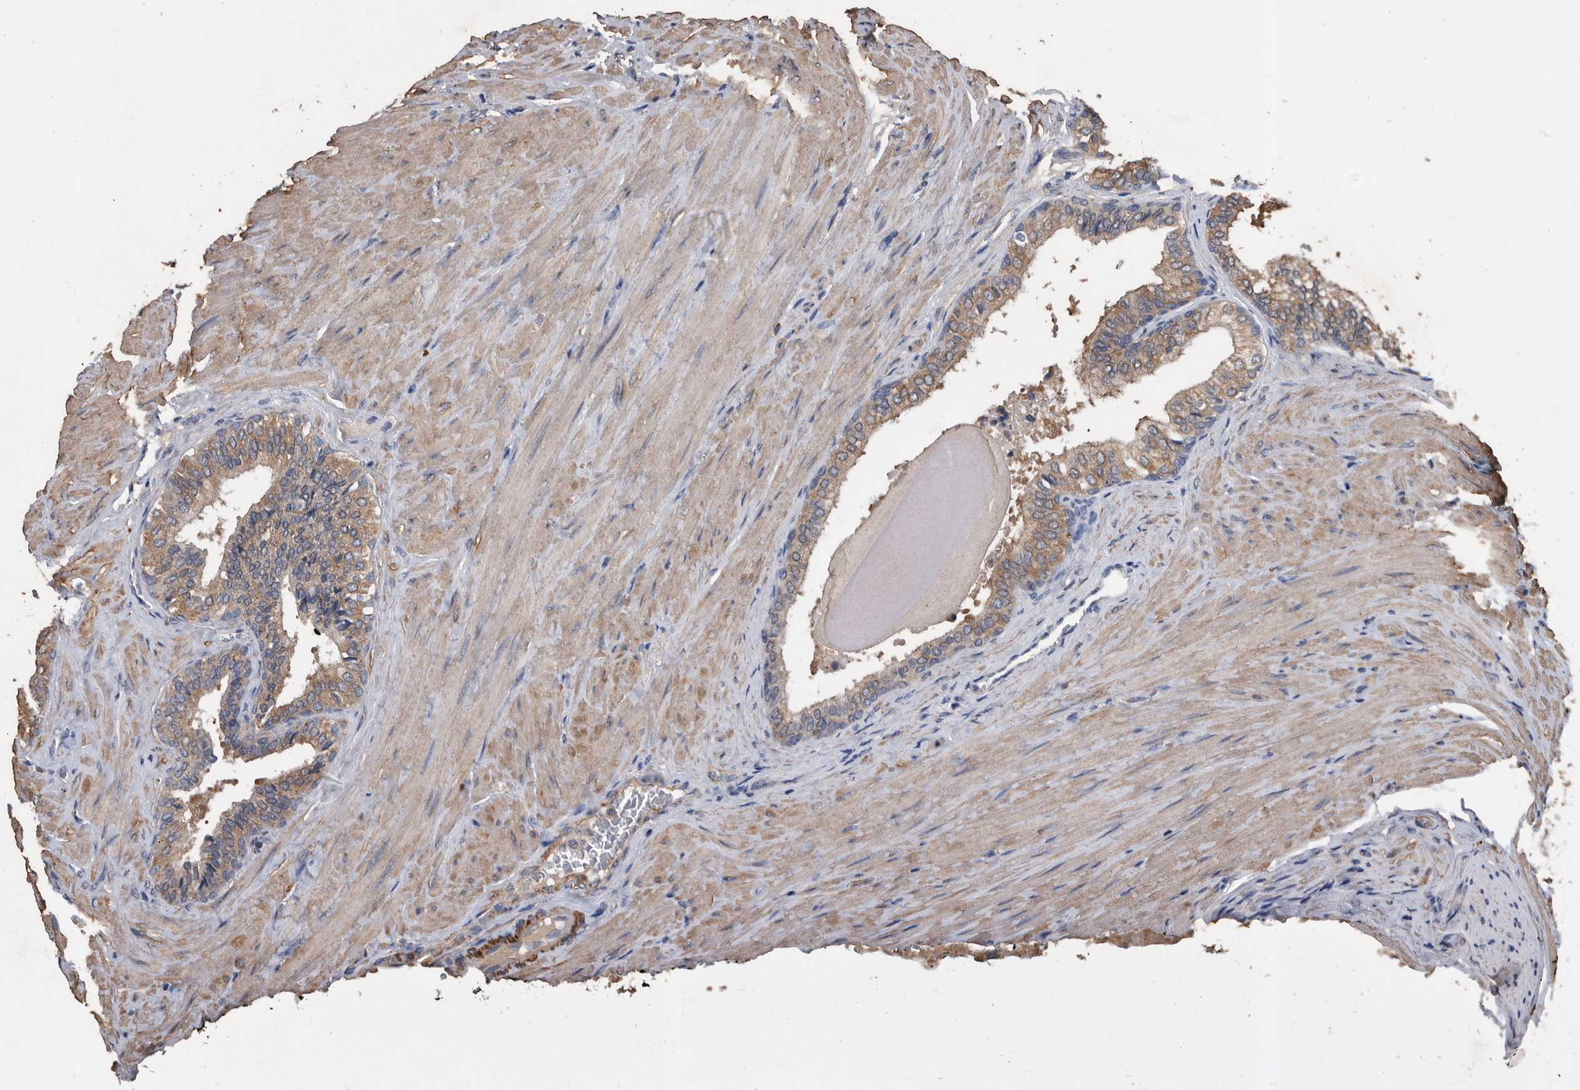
{"staining": {"intensity": "moderate", "quantity": ">75%", "location": "cytoplasmic/membranous"}, "tissue": "prostate cancer", "cell_type": "Tumor cells", "image_type": "cancer", "snomed": [{"axis": "morphology", "description": "Adenocarcinoma, Low grade"}, {"axis": "topography", "description": "Prostate"}], "caption": "Prostate adenocarcinoma (low-grade) tissue exhibits moderate cytoplasmic/membranous expression in about >75% of tumor cells, visualized by immunohistochemistry. The protein is shown in brown color, while the nuclei are stained blue.", "gene": "NRBP1", "patient": {"sex": "male", "age": 60}}